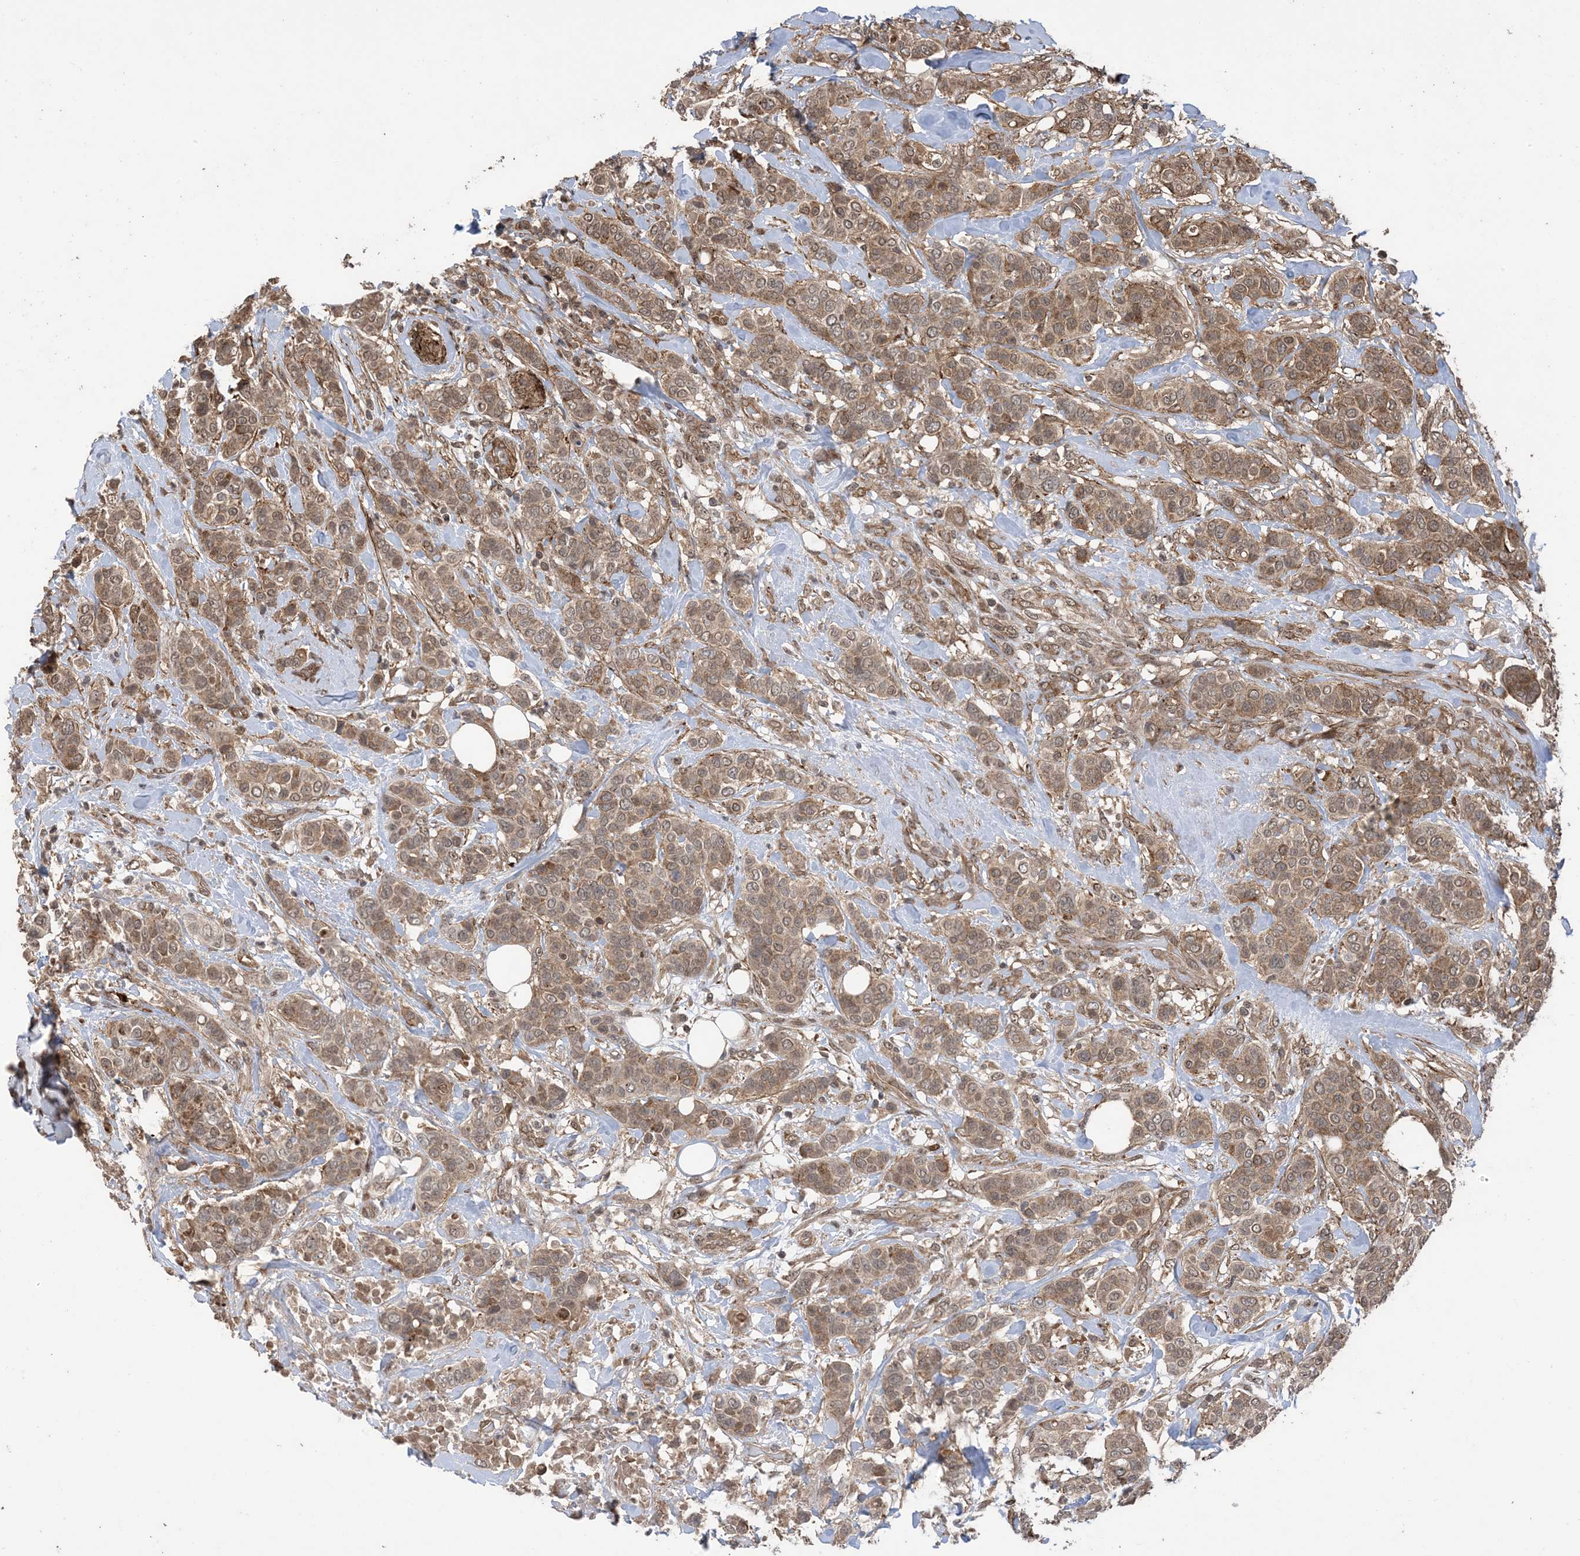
{"staining": {"intensity": "moderate", "quantity": ">75%", "location": "cytoplasmic/membranous,nuclear"}, "tissue": "breast cancer", "cell_type": "Tumor cells", "image_type": "cancer", "snomed": [{"axis": "morphology", "description": "Lobular carcinoma"}, {"axis": "topography", "description": "Breast"}], "caption": "A brown stain highlights moderate cytoplasmic/membranous and nuclear positivity of a protein in breast cancer tumor cells.", "gene": "ZNF511", "patient": {"sex": "female", "age": 51}}